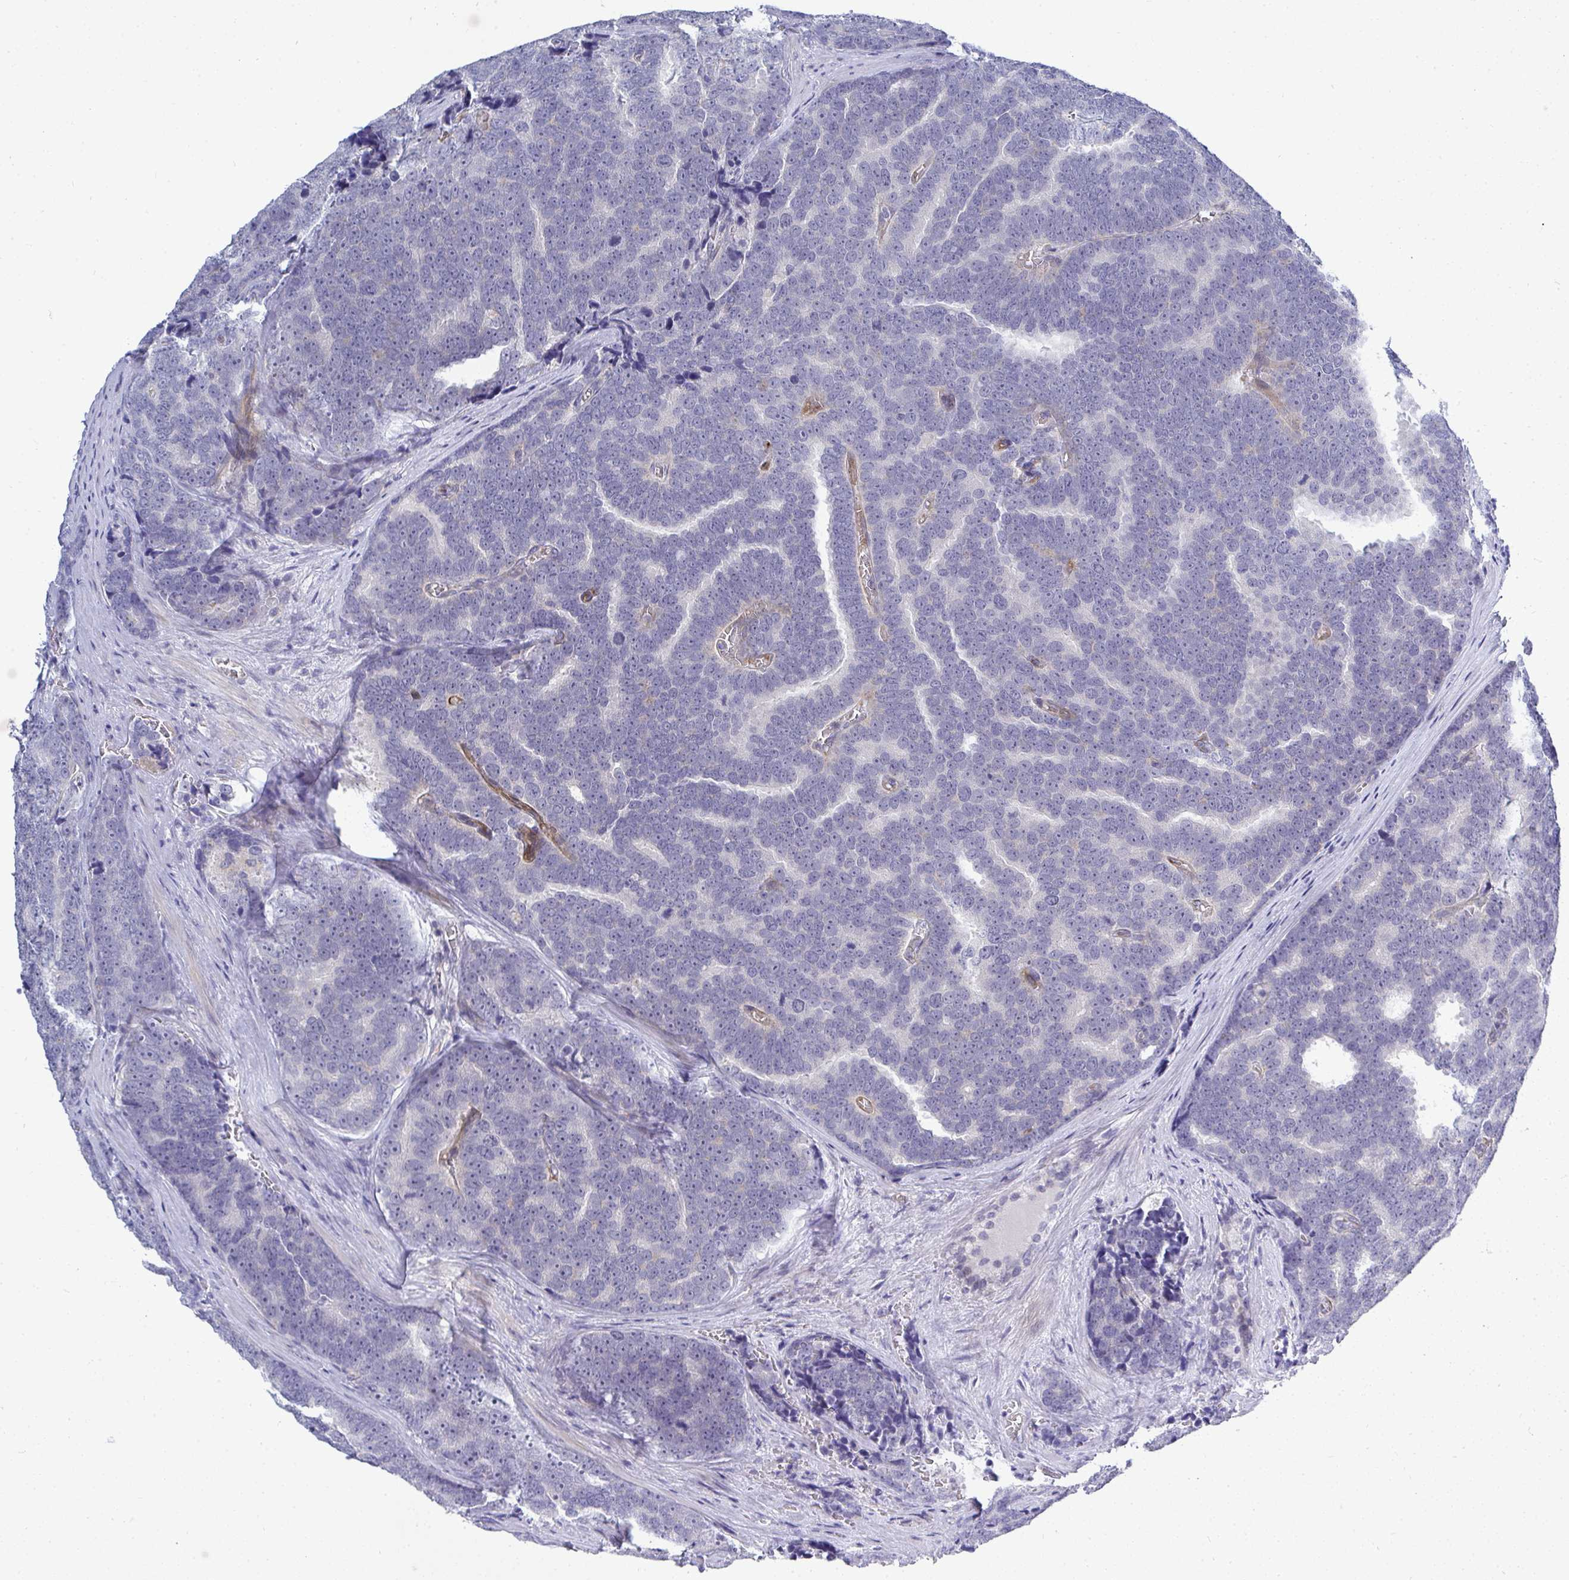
{"staining": {"intensity": "negative", "quantity": "none", "location": "none"}, "tissue": "prostate cancer", "cell_type": "Tumor cells", "image_type": "cancer", "snomed": [{"axis": "morphology", "description": "Adenocarcinoma, Low grade"}, {"axis": "topography", "description": "Prostate"}], "caption": "Tumor cells are negative for protein expression in human prostate low-grade adenocarcinoma.", "gene": "TMEM82", "patient": {"sex": "male", "age": 62}}